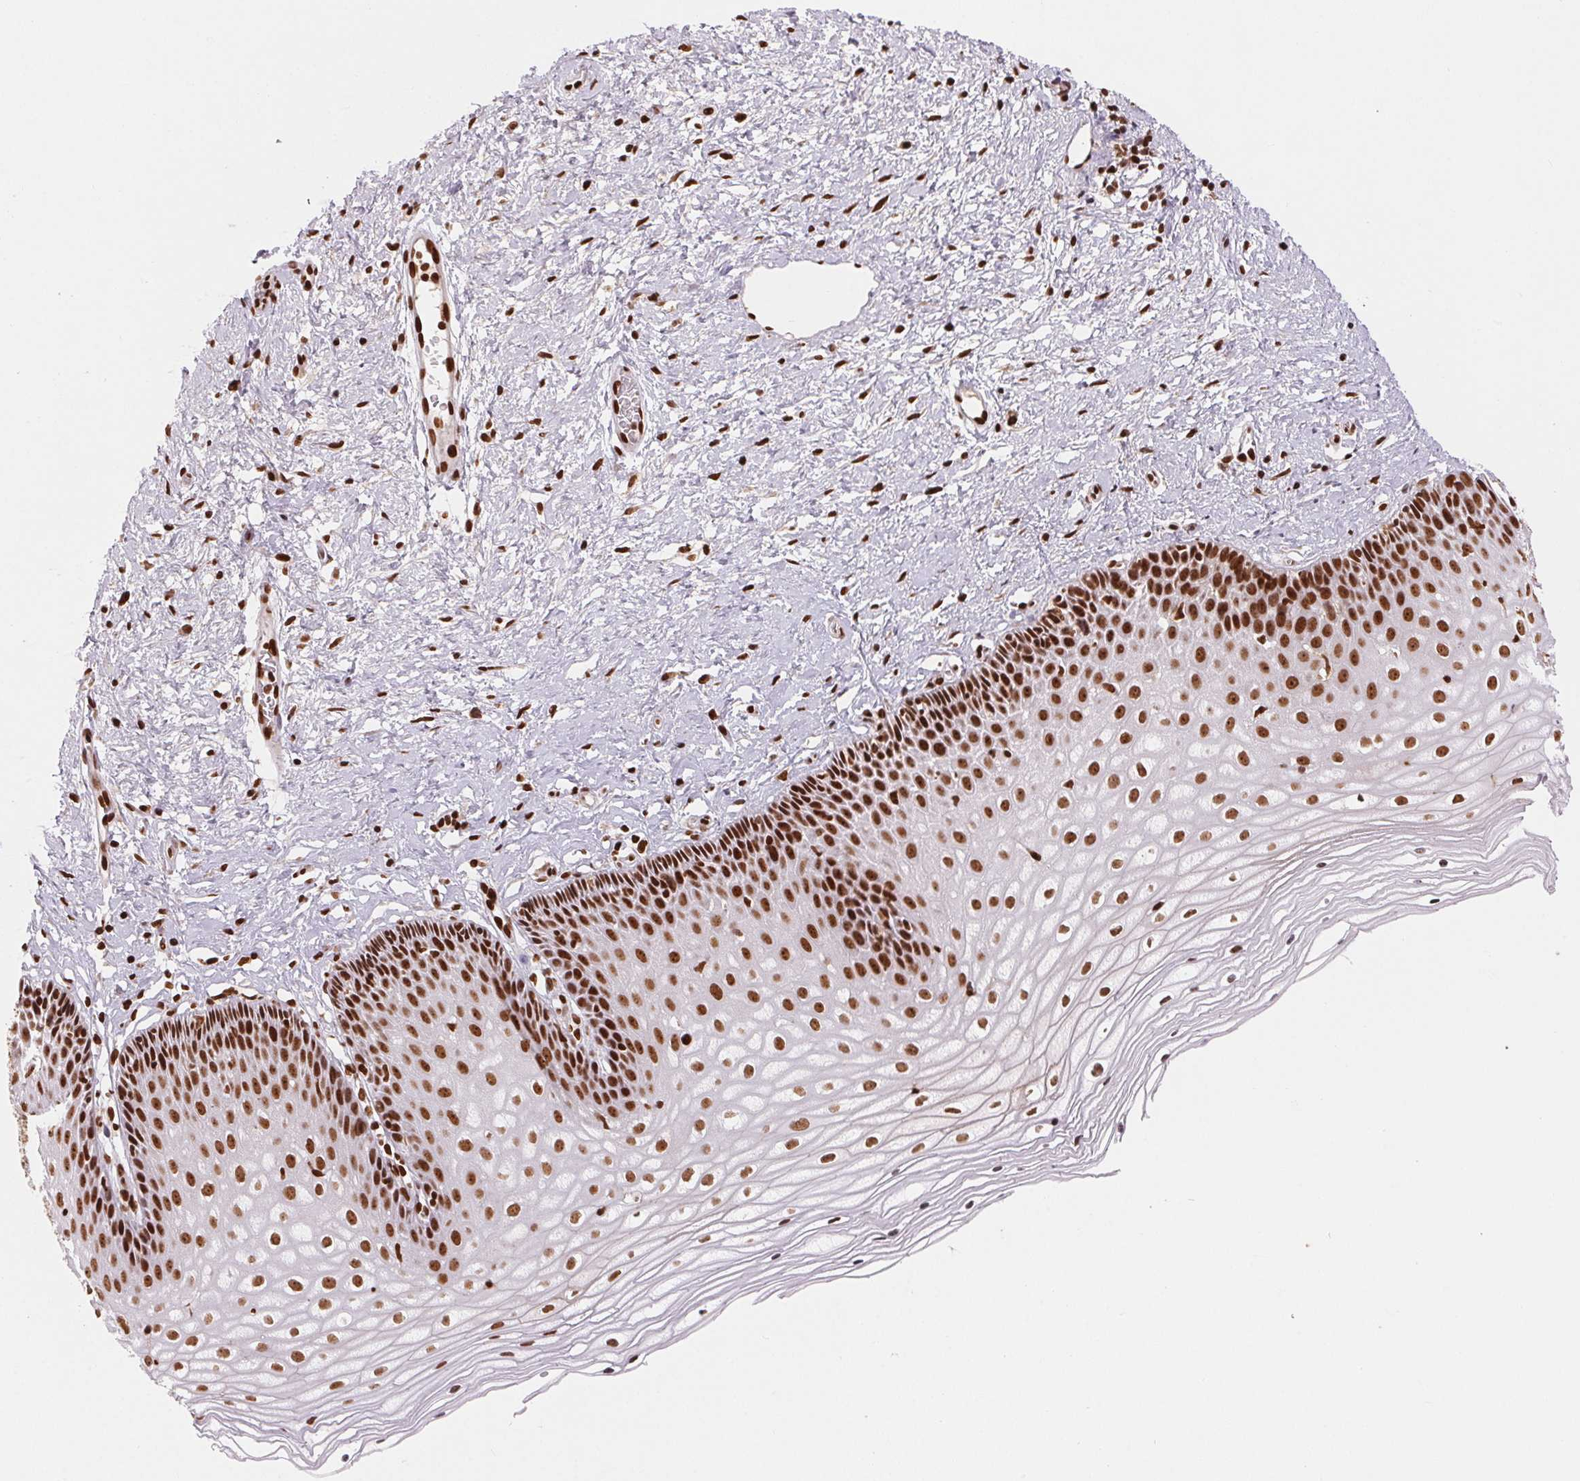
{"staining": {"intensity": "strong", "quantity": ">75%", "location": "nuclear"}, "tissue": "cervix", "cell_type": "Glandular cells", "image_type": "normal", "snomed": [{"axis": "morphology", "description": "Normal tissue, NOS"}, {"axis": "topography", "description": "Cervix"}], "caption": "High-magnification brightfield microscopy of normal cervix stained with DAB (3,3'-diaminobenzidine) (brown) and counterstained with hematoxylin (blue). glandular cells exhibit strong nuclear positivity is appreciated in approximately>75% of cells.", "gene": "ZNF80", "patient": {"sex": "female", "age": 36}}